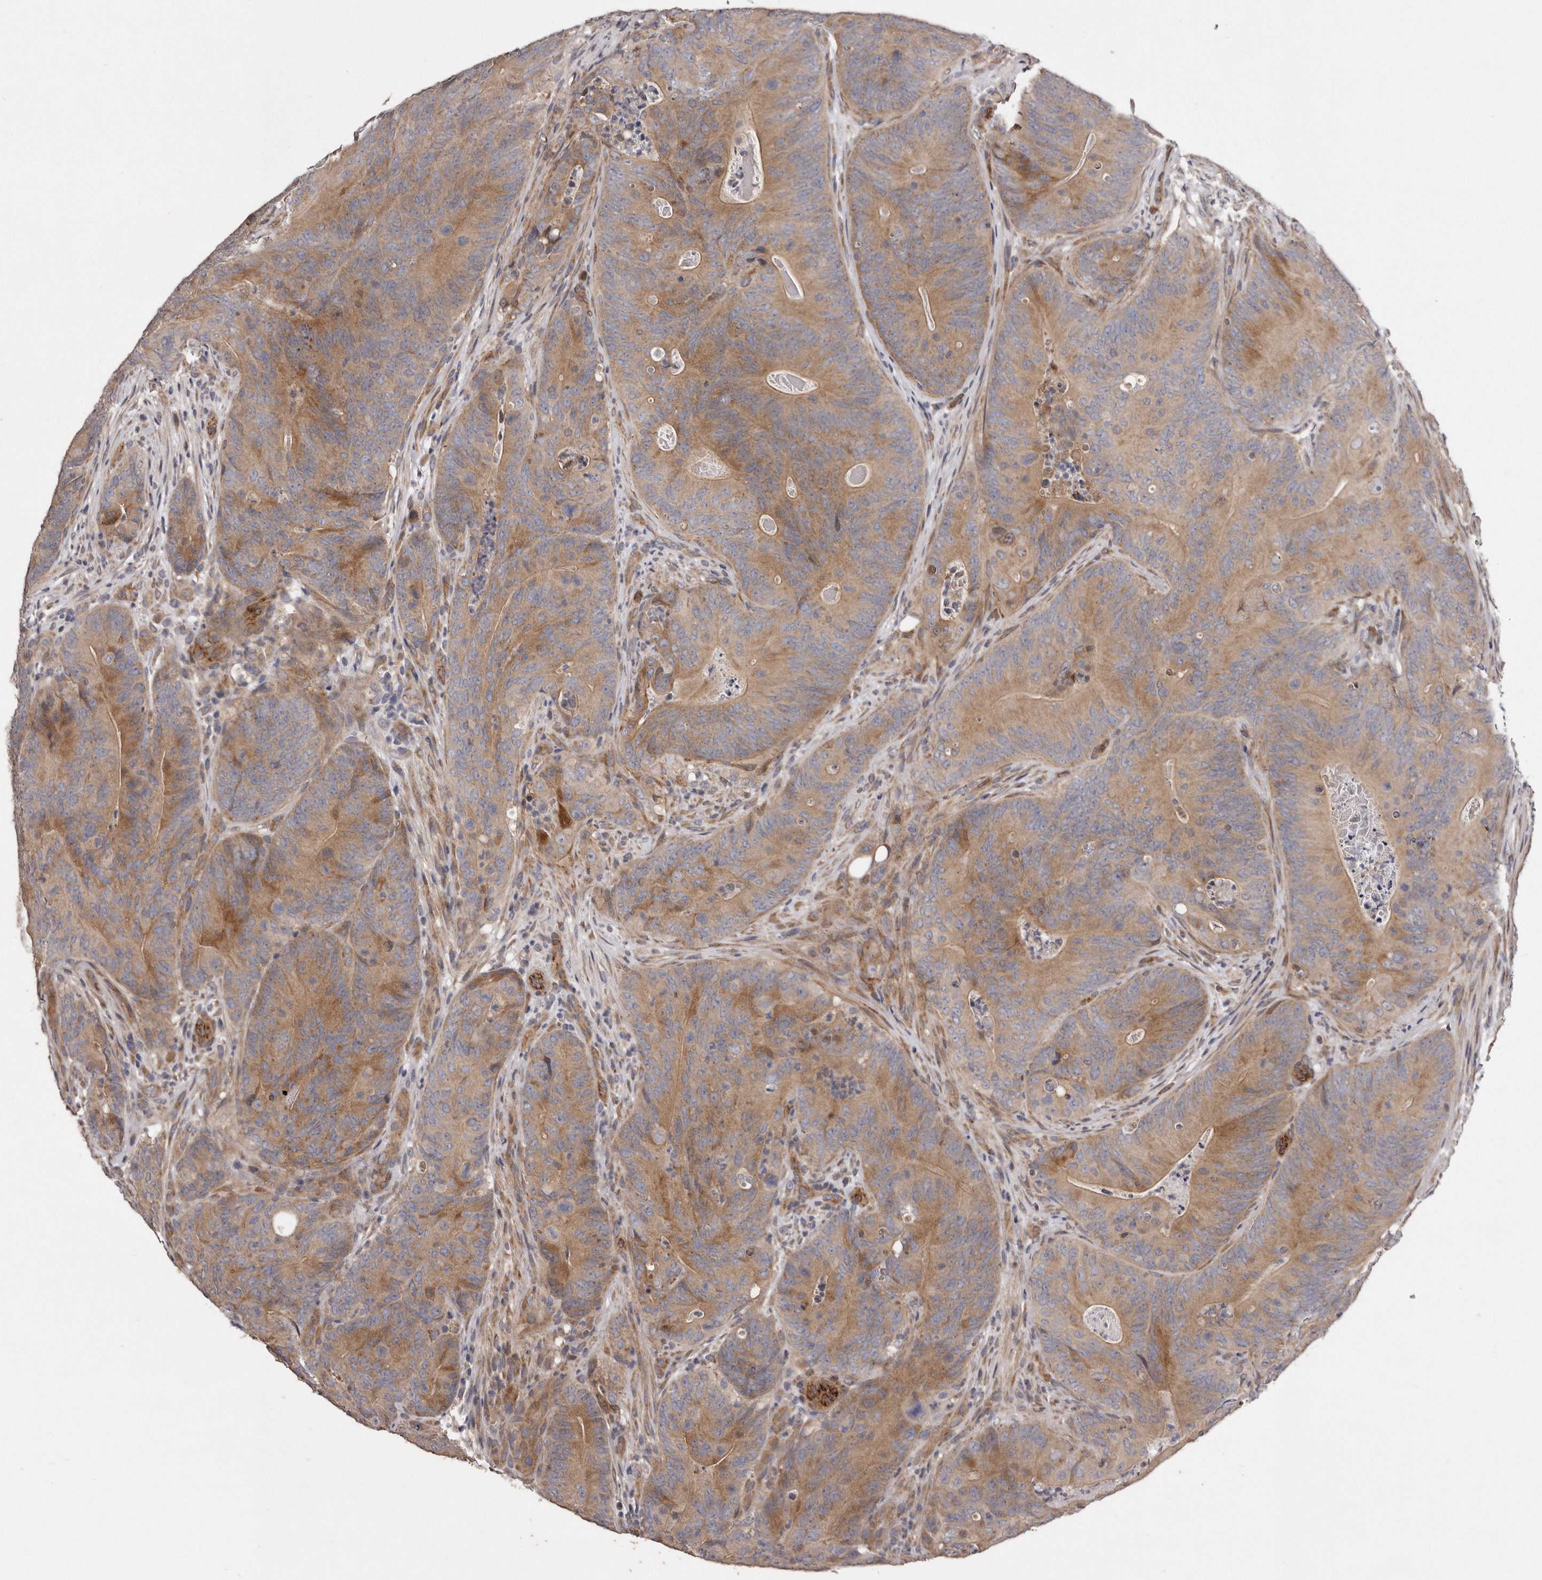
{"staining": {"intensity": "moderate", "quantity": ">75%", "location": "cytoplasmic/membranous"}, "tissue": "colorectal cancer", "cell_type": "Tumor cells", "image_type": "cancer", "snomed": [{"axis": "morphology", "description": "Normal tissue, NOS"}, {"axis": "topography", "description": "Colon"}], "caption": "A brown stain labels moderate cytoplasmic/membranous positivity of a protein in human colorectal cancer tumor cells.", "gene": "ARMCX1", "patient": {"sex": "female", "age": 82}}